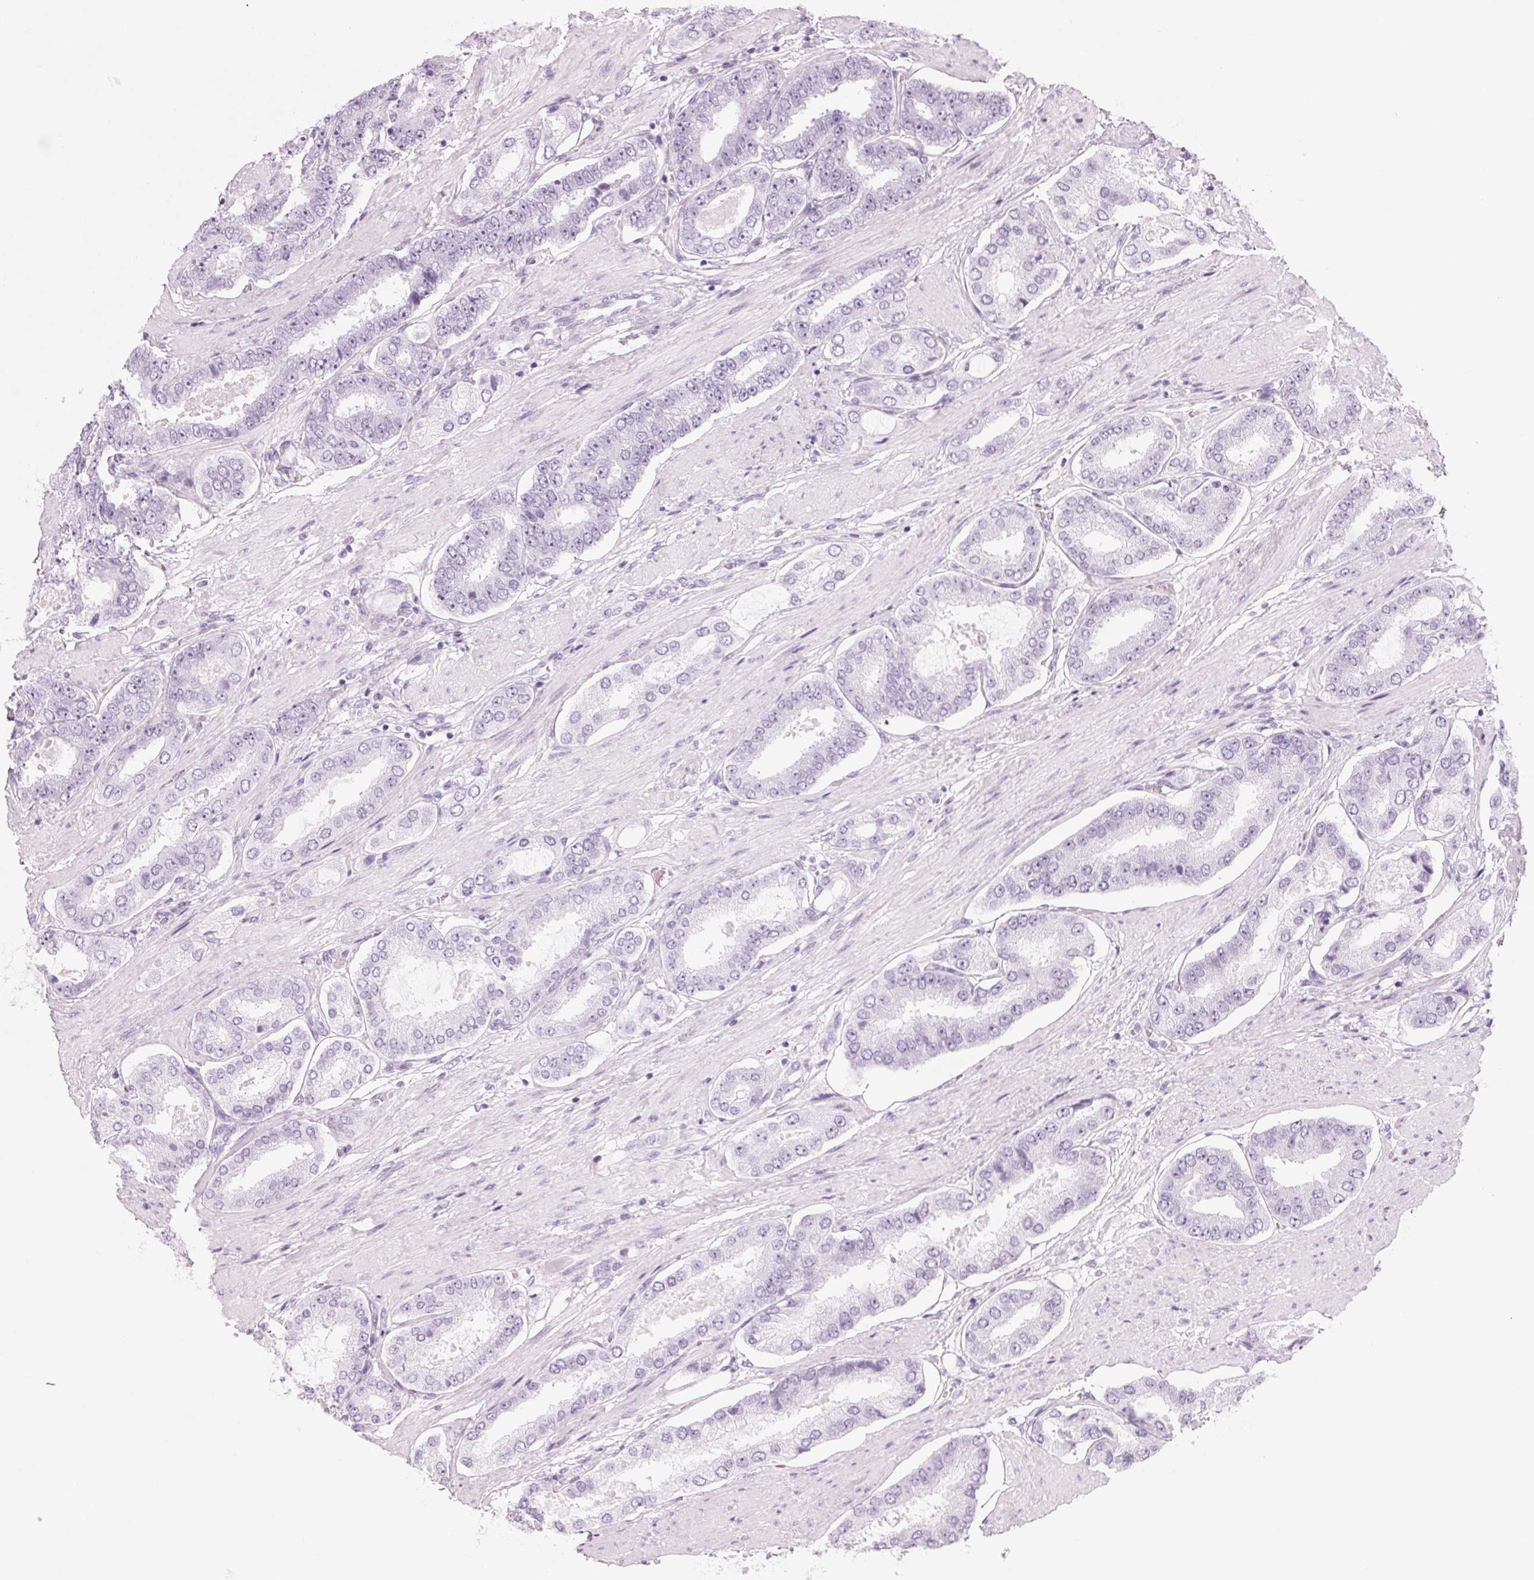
{"staining": {"intensity": "negative", "quantity": "none", "location": "none"}, "tissue": "prostate cancer", "cell_type": "Tumor cells", "image_type": "cancer", "snomed": [{"axis": "morphology", "description": "Adenocarcinoma, High grade"}, {"axis": "topography", "description": "Prostate"}], "caption": "This is an IHC photomicrograph of human prostate cancer. There is no staining in tumor cells.", "gene": "DNTTIP2", "patient": {"sex": "male", "age": 63}}